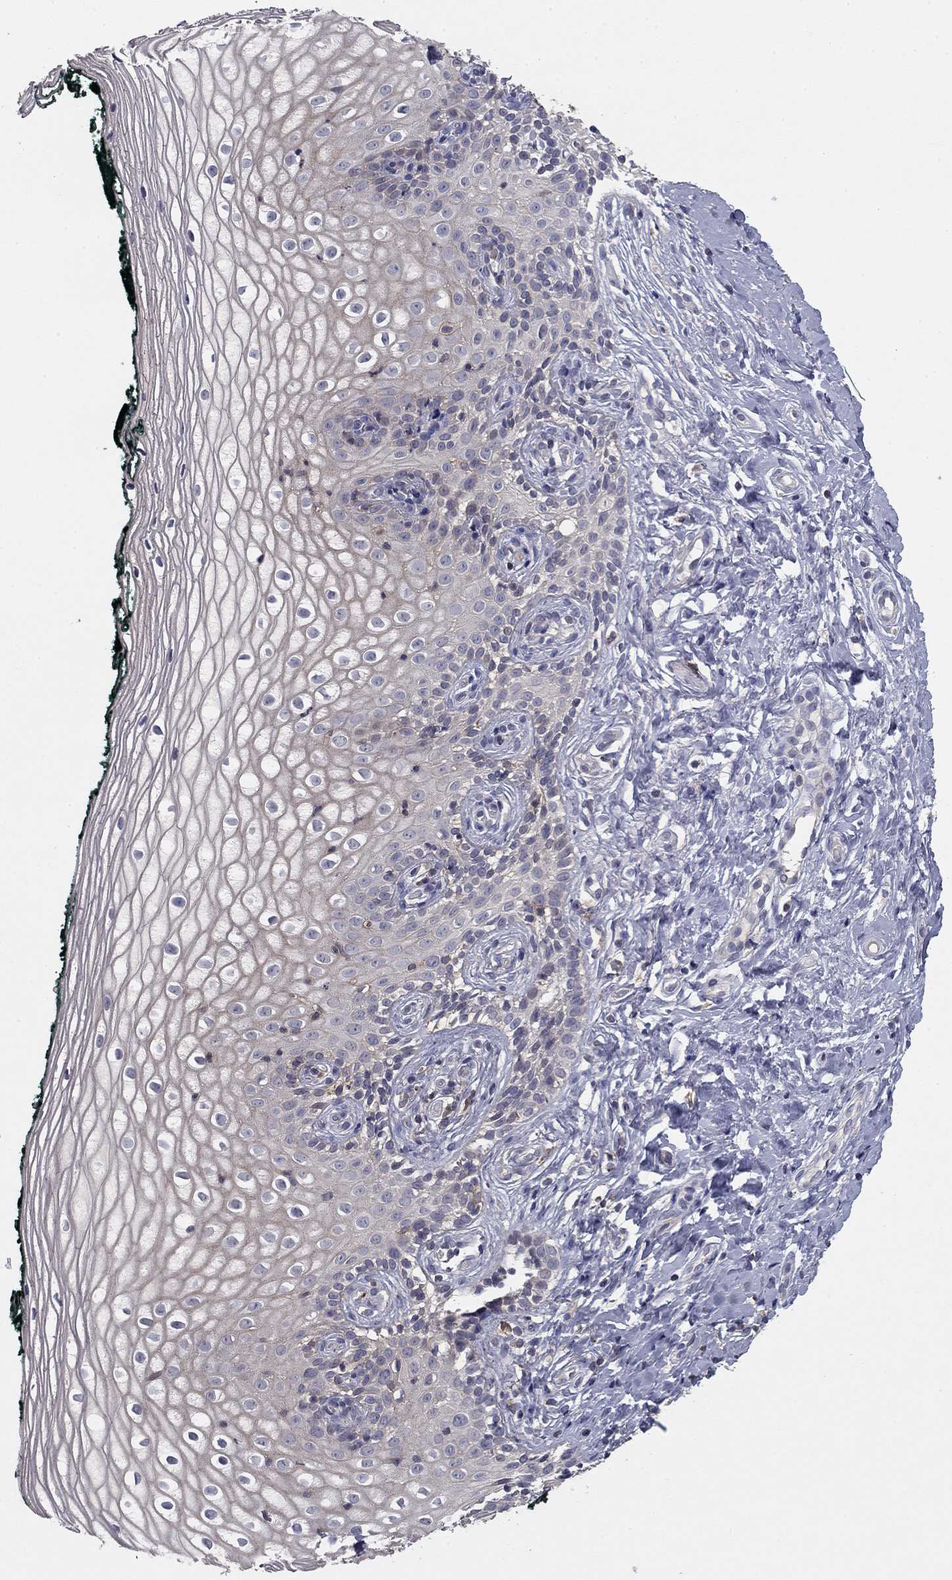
{"staining": {"intensity": "negative", "quantity": "none", "location": "none"}, "tissue": "vagina", "cell_type": "Squamous epithelial cells", "image_type": "normal", "snomed": [{"axis": "morphology", "description": "Normal tissue, NOS"}, {"axis": "topography", "description": "Vagina"}], "caption": "The immunohistochemistry (IHC) histopathology image has no significant staining in squamous epithelial cells of vagina. (Brightfield microscopy of DAB immunohistochemistry (IHC) at high magnification).", "gene": "PLCB2", "patient": {"sex": "female", "age": 47}}